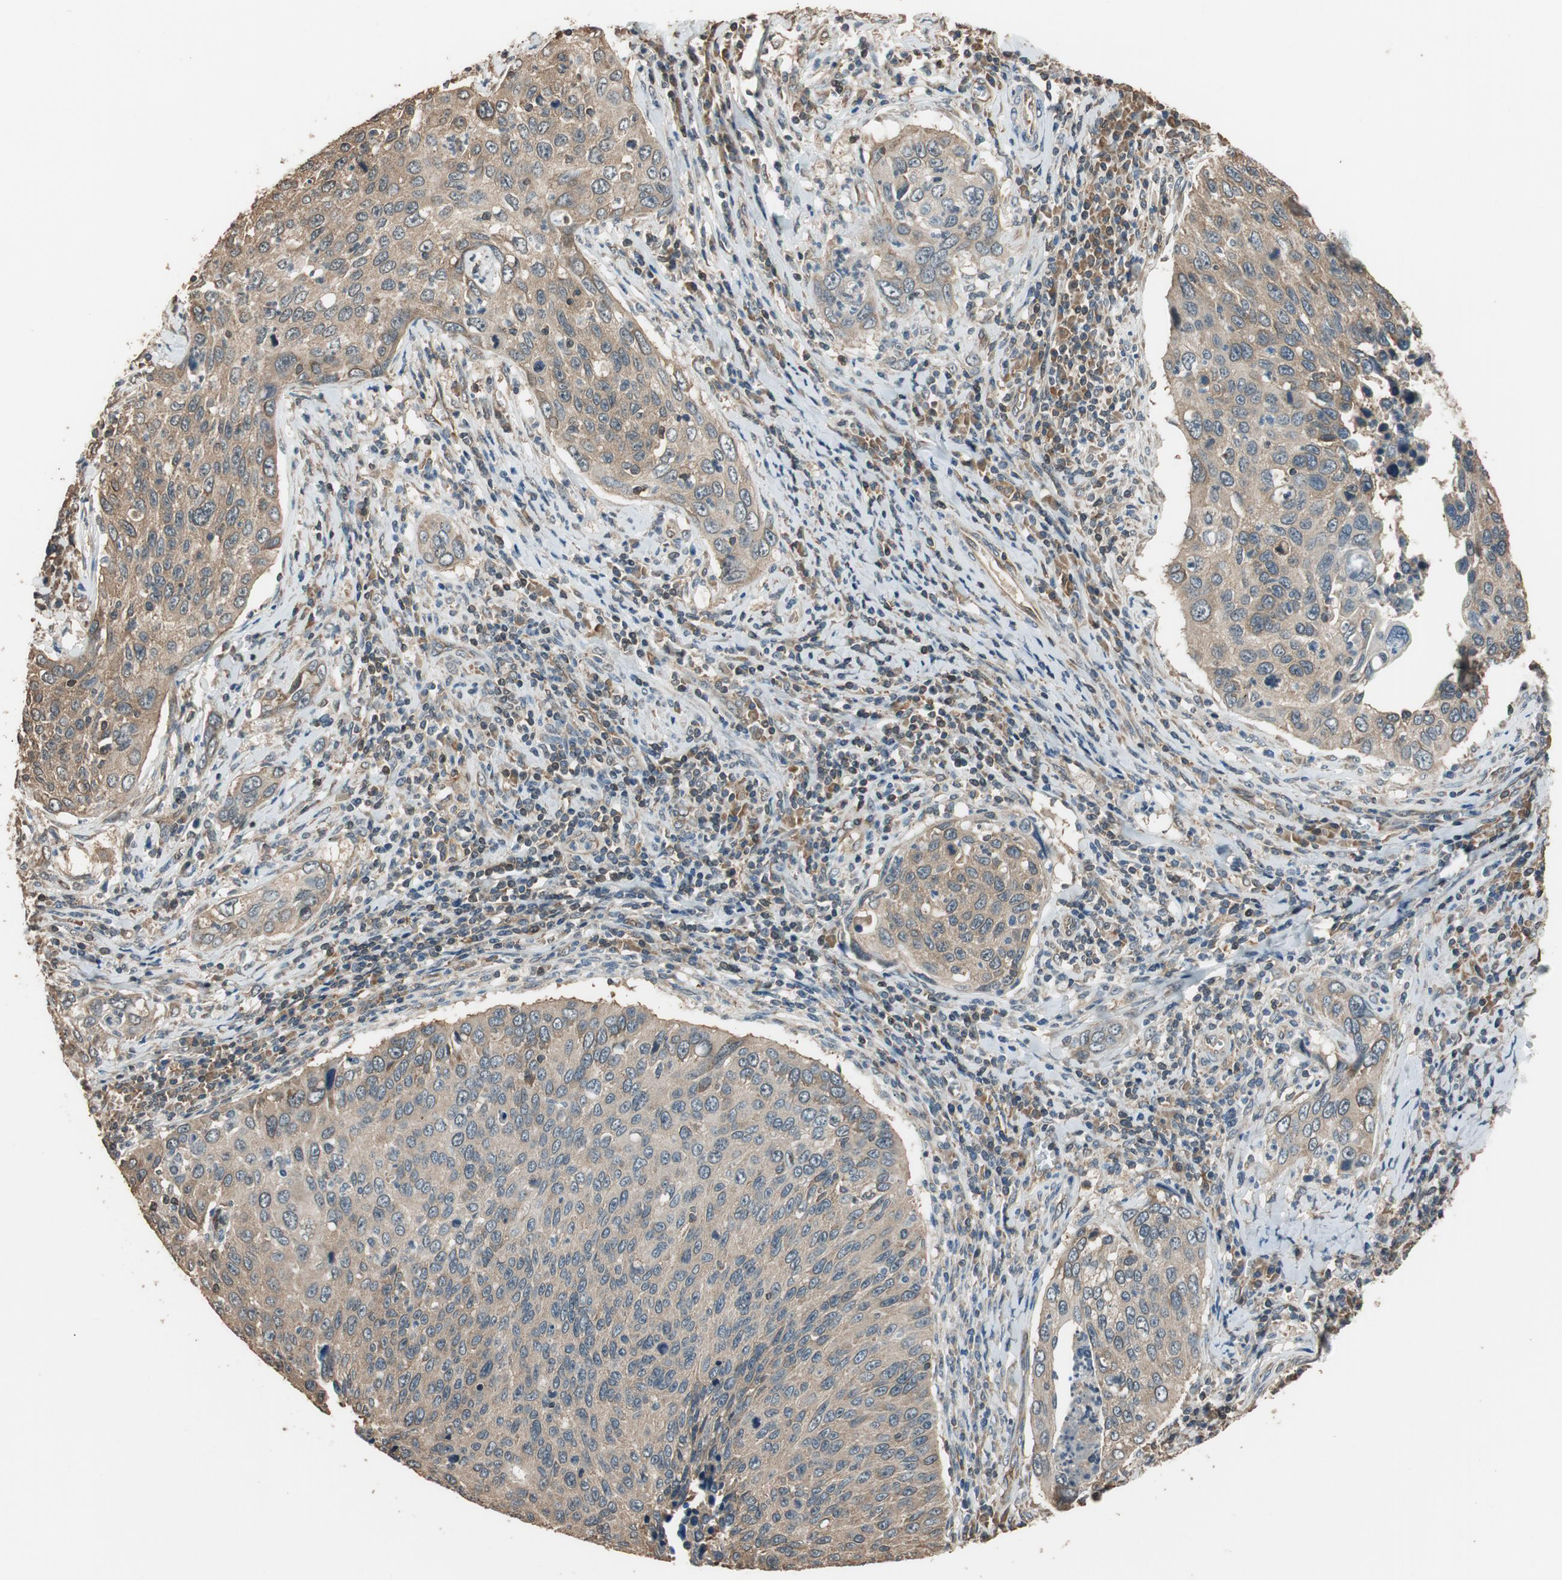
{"staining": {"intensity": "moderate", "quantity": ">75%", "location": "cytoplasmic/membranous"}, "tissue": "cervical cancer", "cell_type": "Tumor cells", "image_type": "cancer", "snomed": [{"axis": "morphology", "description": "Squamous cell carcinoma, NOS"}, {"axis": "topography", "description": "Cervix"}], "caption": "Immunohistochemical staining of human cervical cancer demonstrates medium levels of moderate cytoplasmic/membranous staining in approximately >75% of tumor cells.", "gene": "MST1R", "patient": {"sex": "female", "age": 53}}